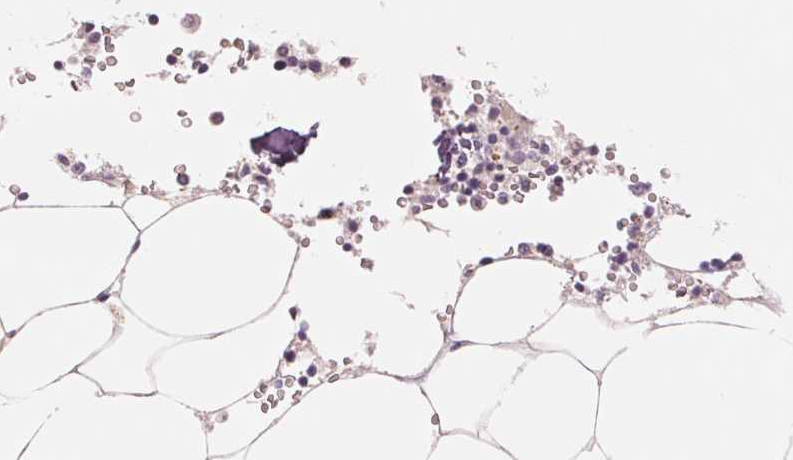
{"staining": {"intensity": "weak", "quantity": "25%-75%", "location": "nuclear"}, "tissue": "bone marrow", "cell_type": "Hematopoietic cells", "image_type": "normal", "snomed": [{"axis": "morphology", "description": "Normal tissue, NOS"}, {"axis": "topography", "description": "Bone marrow"}], "caption": "Bone marrow stained with a protein marker exhibits weak staining in hematopoietic cells.", "gene": "SLC17A4", "patient": {"sex": "male", "age": 54}}